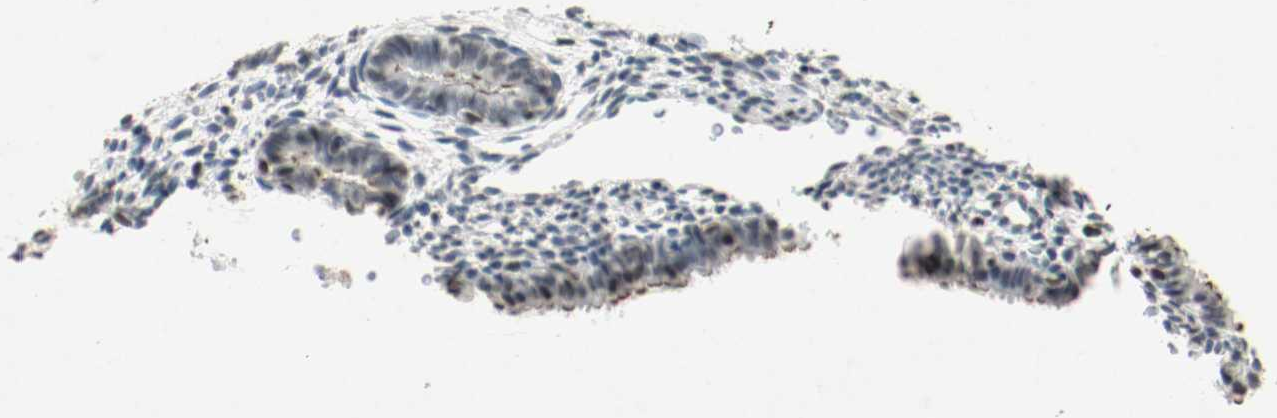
{"staining": {"intensity": "negative", "quantity": "none", "location": "none"}, "tissue": "endometrium", "cell_type": "Cells in endometrial stroma", "image_type": "normal", "snomed": [{"axis": "morphology", "description": "Normal tissue, NOS"}, {"axis": "topography", "description": "Endometrium"}], "caption": "IHC histopathology image of normal human endometrium stained for a protein (brown), which demonstrates no expression in cells in endometrial stroma. Brightfield microscopy of immunohistochemistry stained with DAB (3,3'-diaminobenzidine) (brown) and hematoxylin (blue), captured at high magnification.", "gene": "DNMT1", "patient": {"sex": "female", "age": 27}}